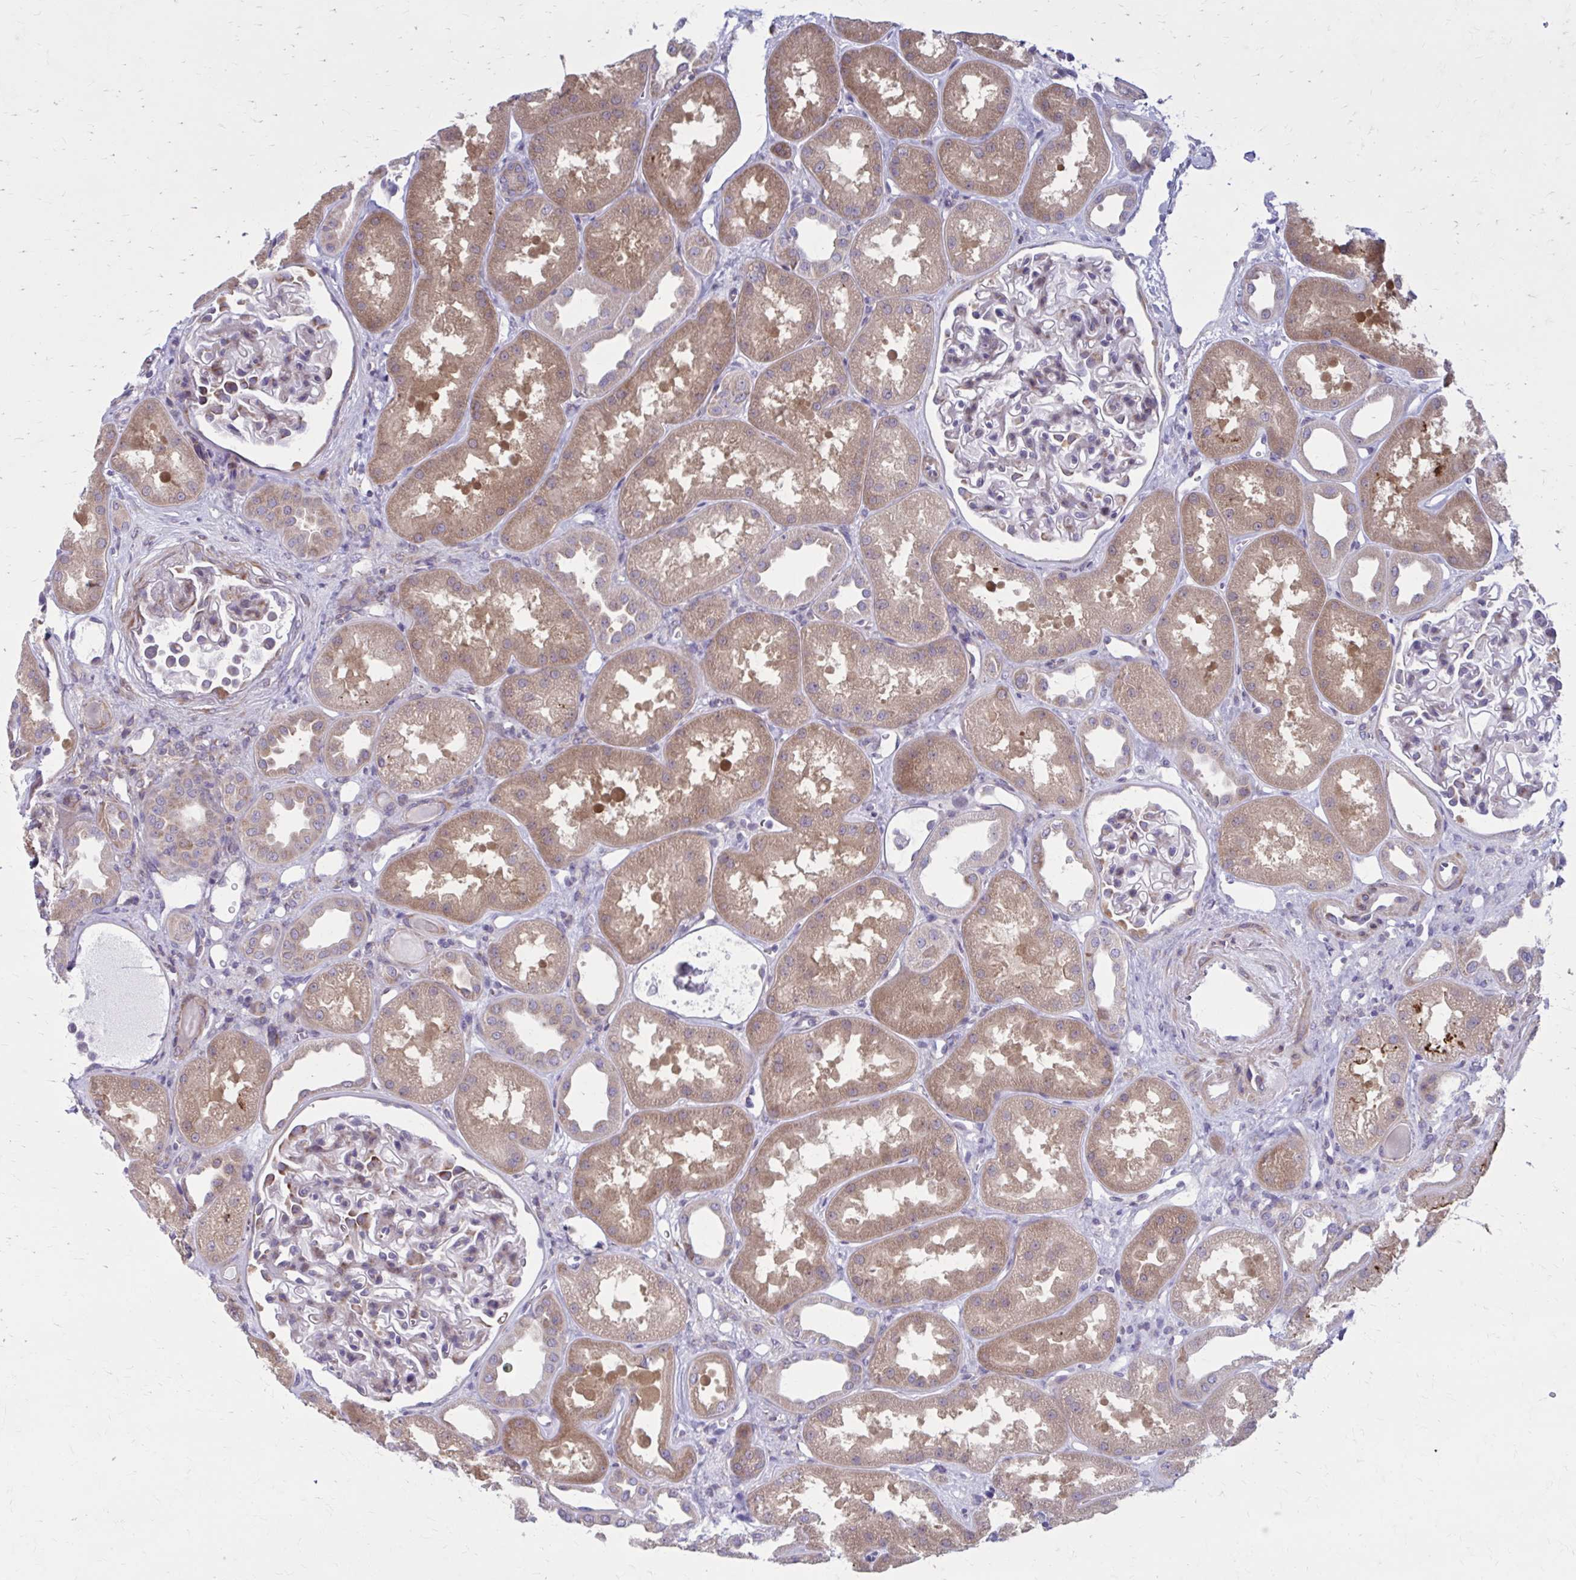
{"staining": {"intensity": "moderate", "quantity": "<25%", "location": "cytoplasmic/membranous"}, "tissue": "kidney", "cell_type": "Cells in glomeruli", "image_type": "normal", "snomed": [{"axis": "morphology", "description": "Normal tissue, NOS"}, {"axis": "topography", "description": "Kidney"}], "caption": "The micrograph demonstrates immunohistochemical staining of benign kidney. There is moderate cytoplasmic/membranous expression is seen in about <25% of cells in glomeruli. The staining is performed using DAB brown chromogen to label protein expression. The nuclei are counter-stained blue using hematoxylin.", "gene": "GIGYF2", "patient": {"sex": "male", "age": 61}}